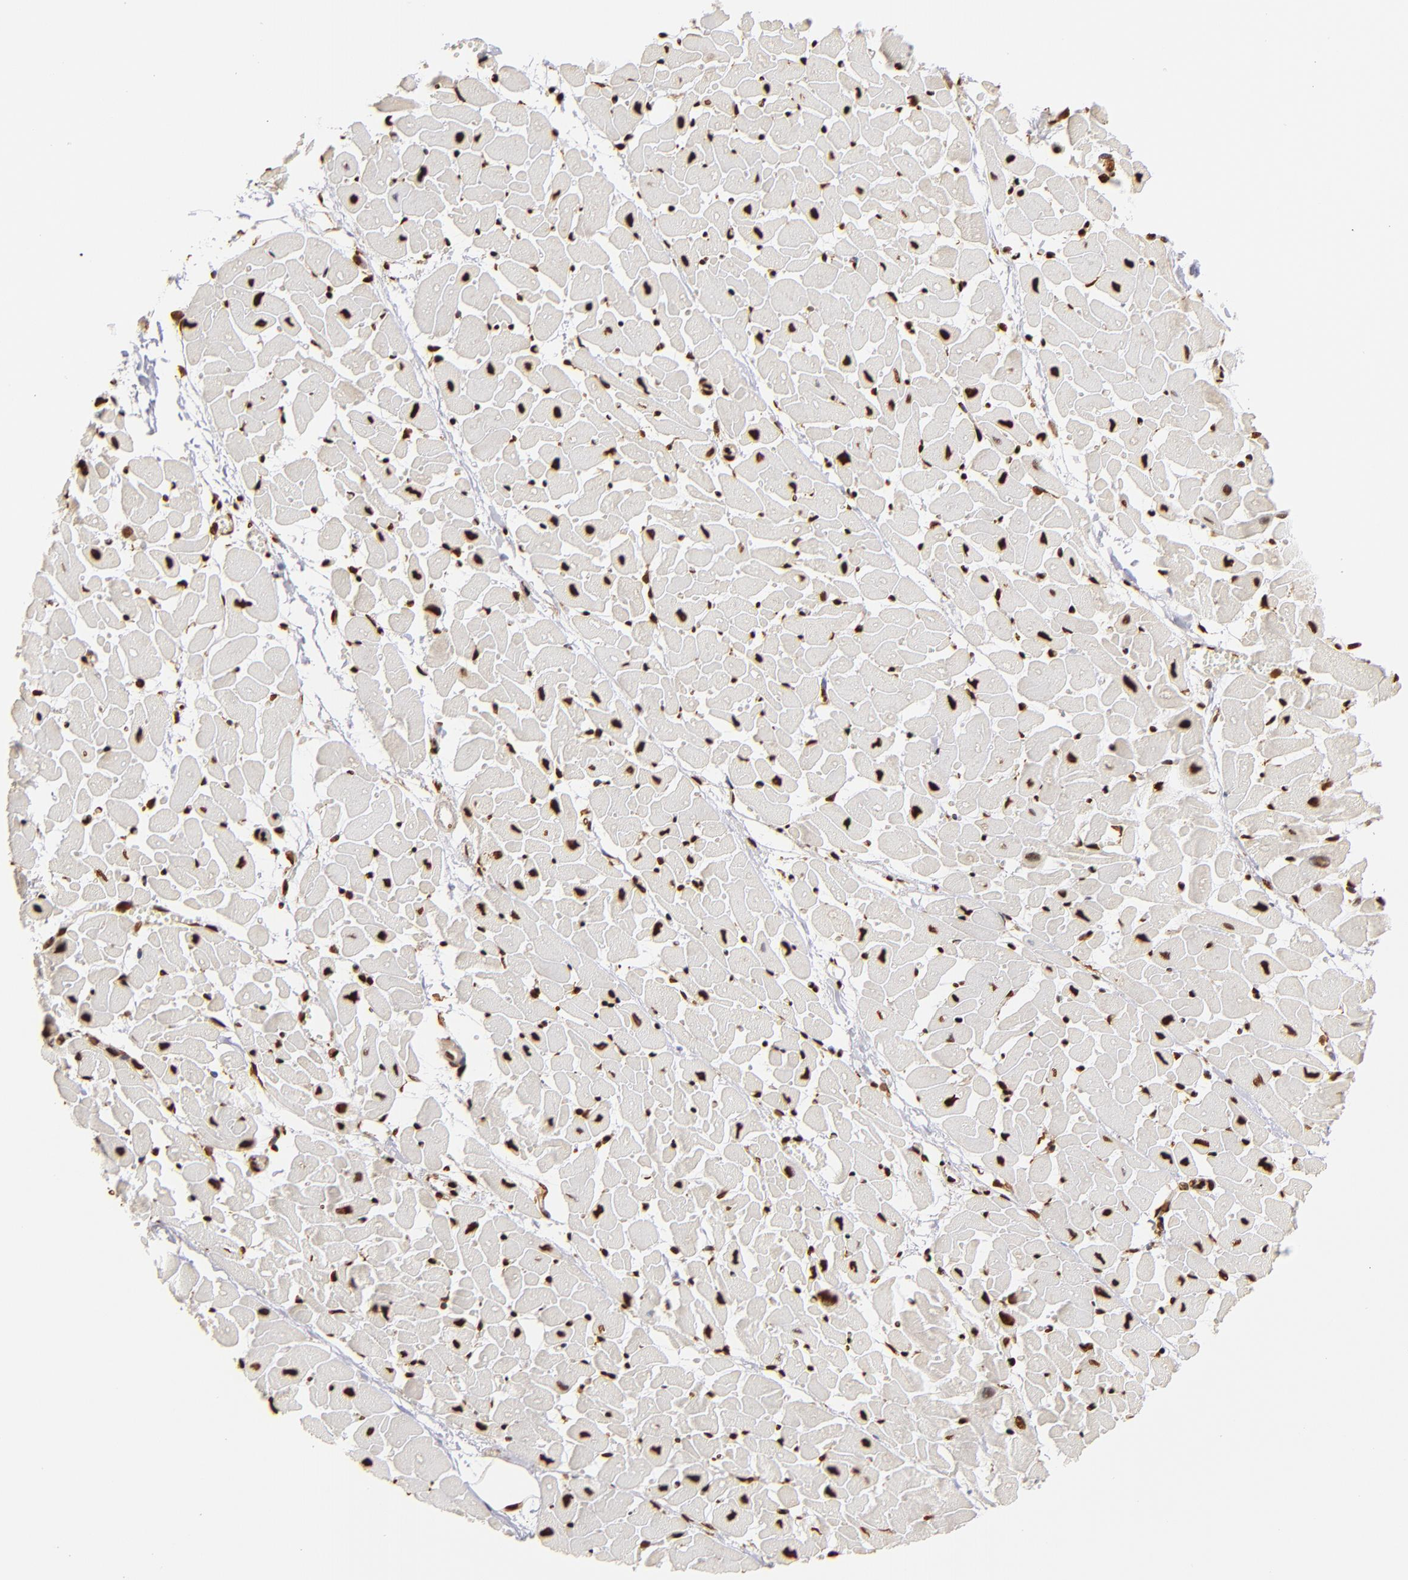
{"staining": {"intensity": "strong", "quantity": ">75%", "location": "nuclear"}, "tissue": "heart muscle", "cell_type": "Cardiomyocytes", "image_type": "normal", "snomed": [{"axis": "morphology", "description": "Normal tissue, NOS"}, {"axis": "topography", "description": "Heart"}], "caption": "Heart muscle stained with DAB (3,3'-diaminobenzidine) IHC demonstrates high levels of strong nuclear positivity in about >75% of cardiomyocytes.", "gene": "ILF3", "patient": {"sex": "female", "age": 19}}